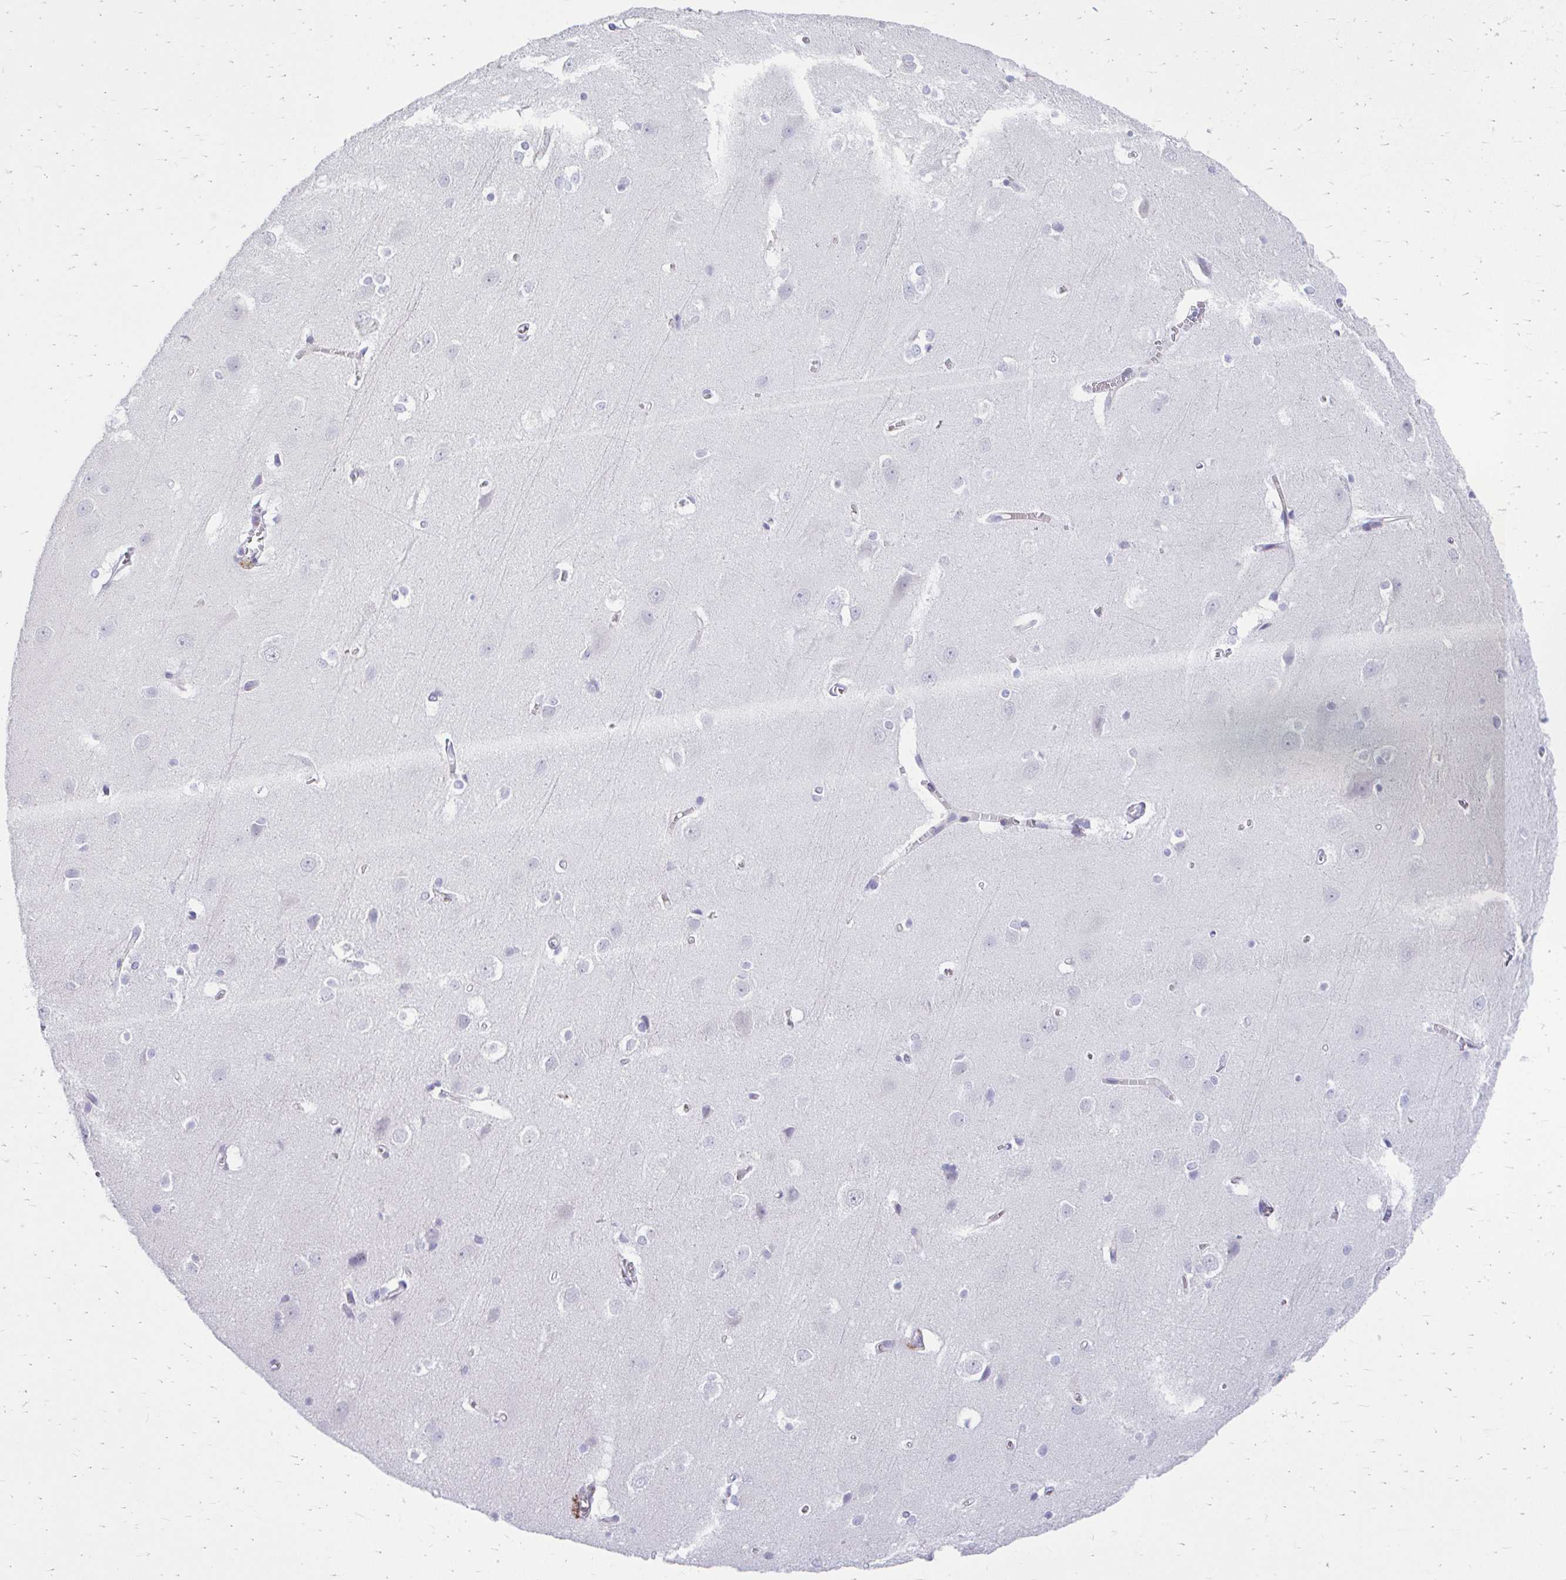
{"staining": {"intensity": "negative", "quantity": "none", "location": "none"}, "tissue": "cerebral cortex", "cell_type": "Endothelial cells", "image_type": "normal", "snomed": [{"axis": "morphology", "description": "Normal tissue, NOS"}, {"axis": "topography", "description": "Cerebral cortex"}], "caption": "Cerebral cortex stained for a protein using immunohistochemistry (IHC) reveals no expression endothelial cells.", "gene": "ENSG00000285953", "patient": {"sex": "male", "age": 37}}